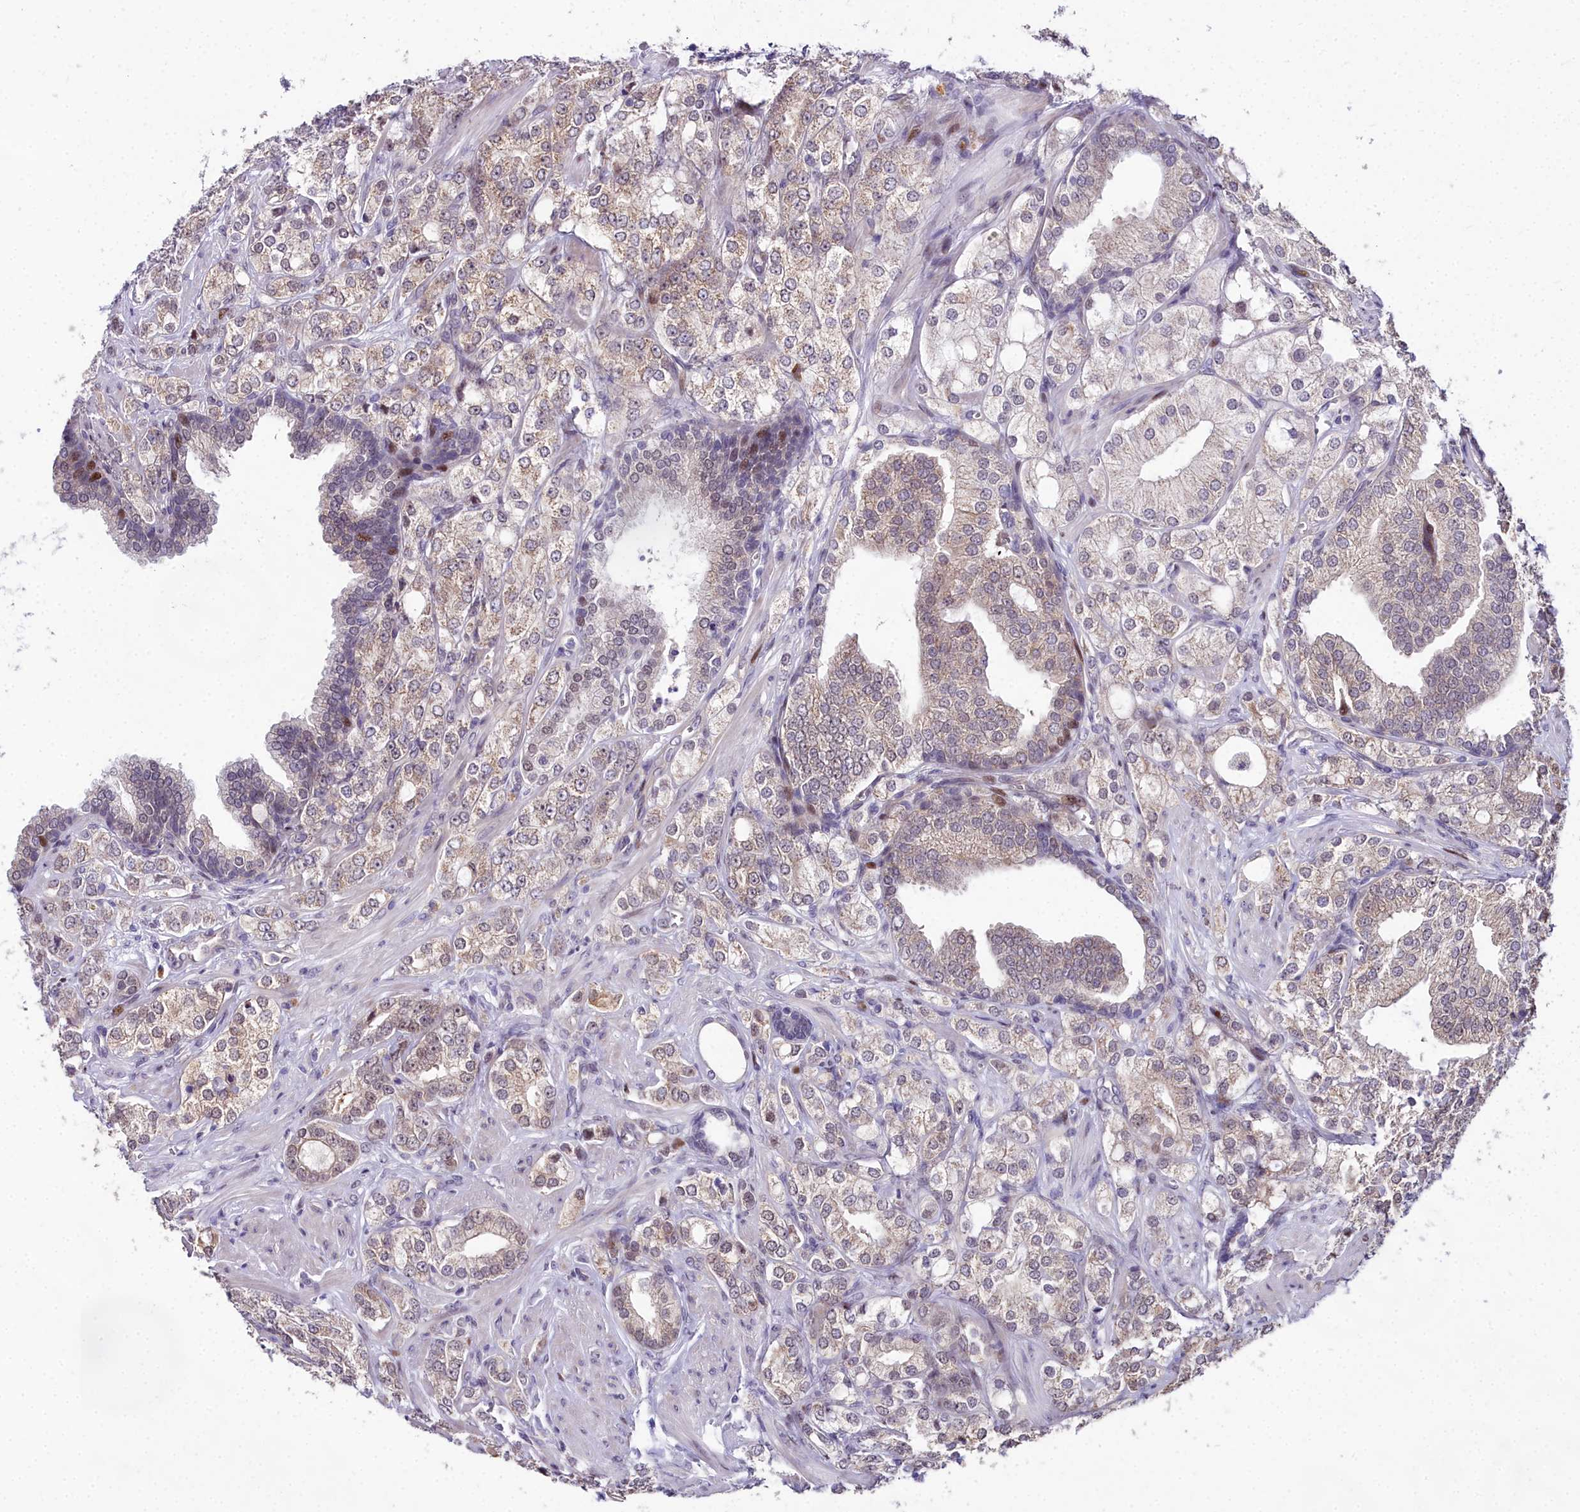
{"staining": {"intensity": "weak", "quantity": "25%-75%", "location": "cytoplasmic/membranous,nuclear"}, "tissue": "prostate cancer", "cell_type": "Tumor cells", "image_type": "cancer", "snomed": [{"axis": "morphology", "description": "Adenocarcinoma, High grade"}, {"axis": "topography", "description": "Prostate"}], "caption": "Adenocarcinoma (high-grade) (prostate) stained for a protein (brown) reveals weak cytoplasmic/membranous and nuclear positive staining in about 25%-75% of tumor cells.", "gene": "AP1M1", "patient": {"sex": "male", "age": 50}}